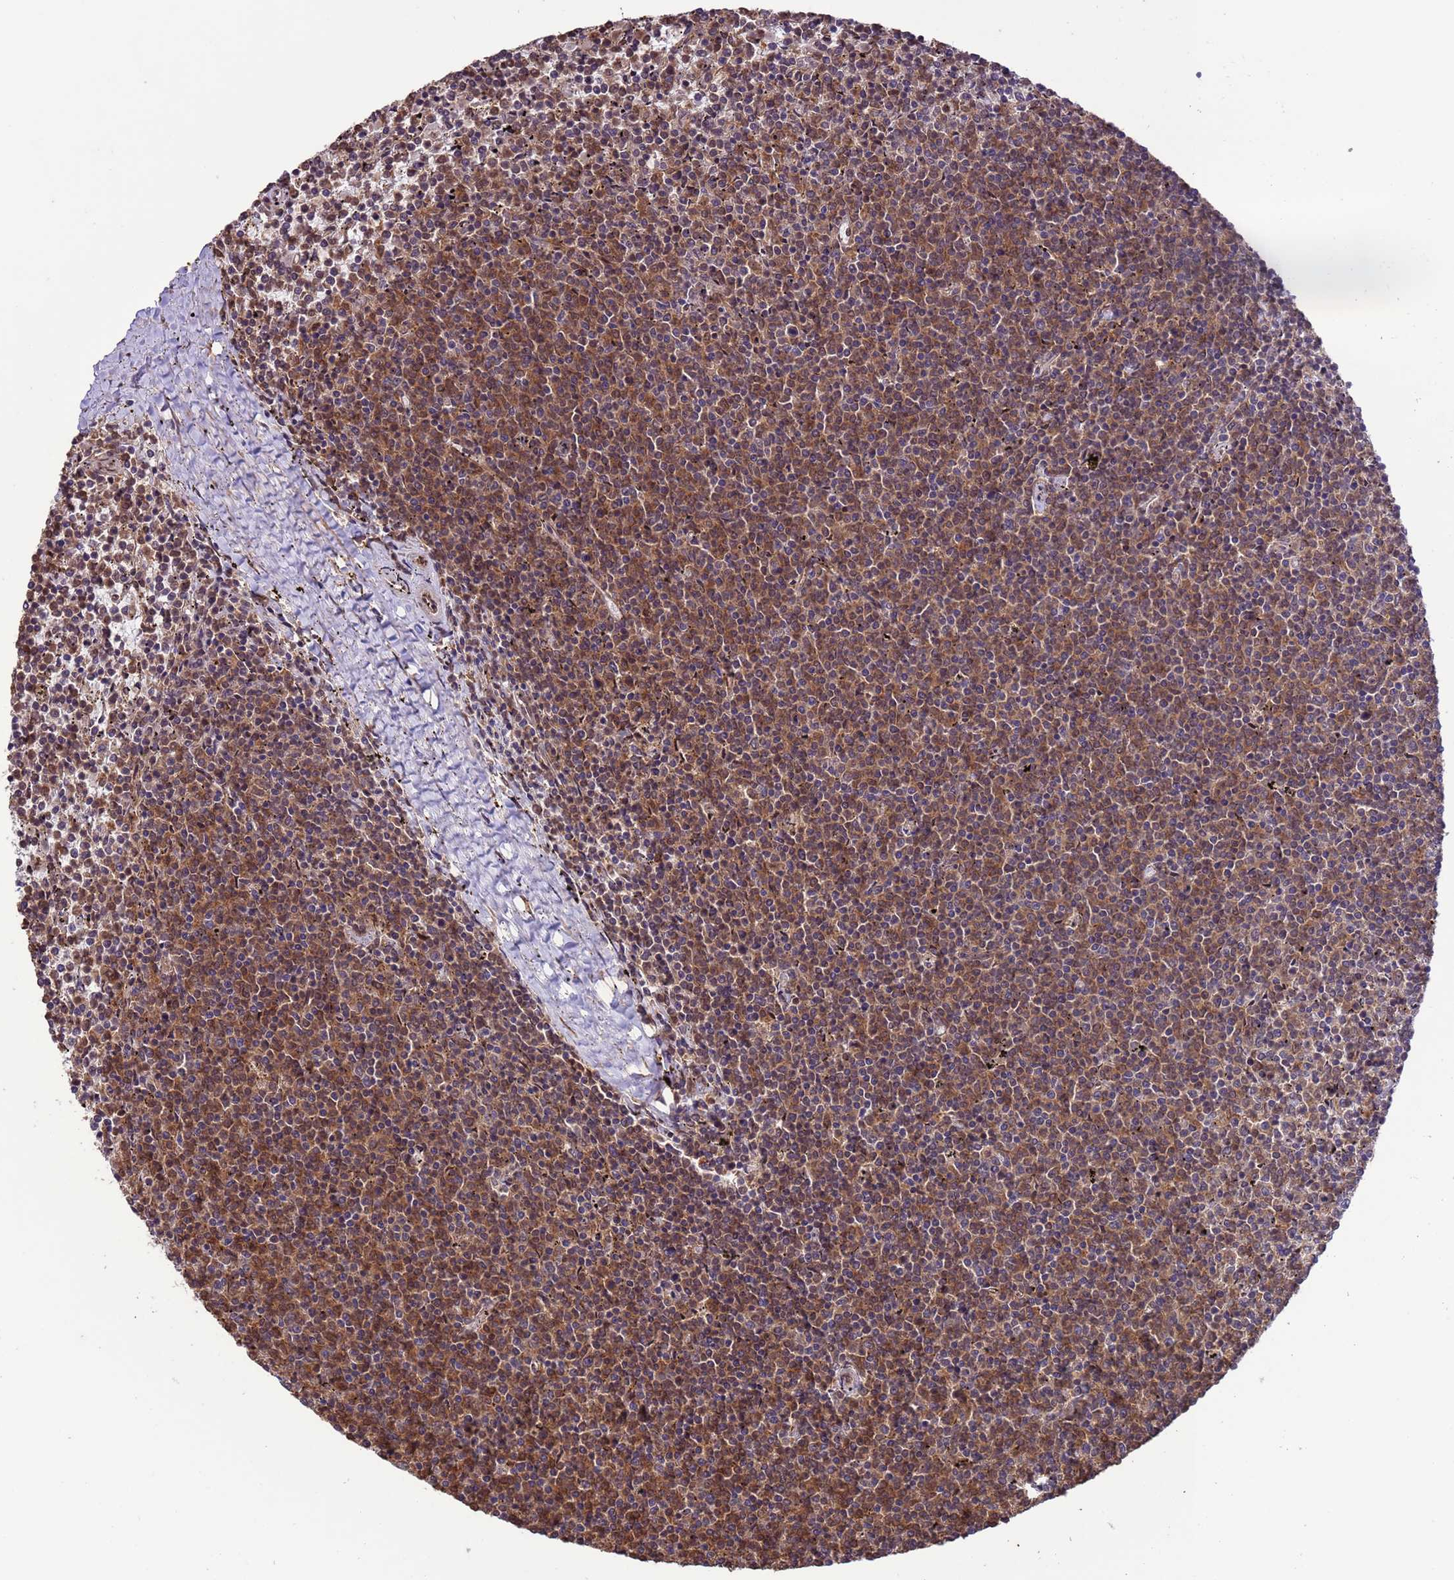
{"staining": {"intensity": "moderate", "quantity": ">75%", "location": "cytoplasmic/membranous,nuclear"}, "tissue": "lymphoma", "cell_type": "Tumor cells", "image_type": "cancer", "snomed": [{"axis": "morphology", "description": "Malignant lymphoma, non-Hodgkin's type, Low grade"}, {"axis": "topography", "description": "Spleen"}], "caption": "This micrograph displays immunohistochemistry (IHC) staining of lymphoma, with medium moderate cytoplasmic/membranous and nuclear expression in about >75% of tumor cells.", "gene": "VSTM4", "patient": {"sex": "female", "age": 50}}